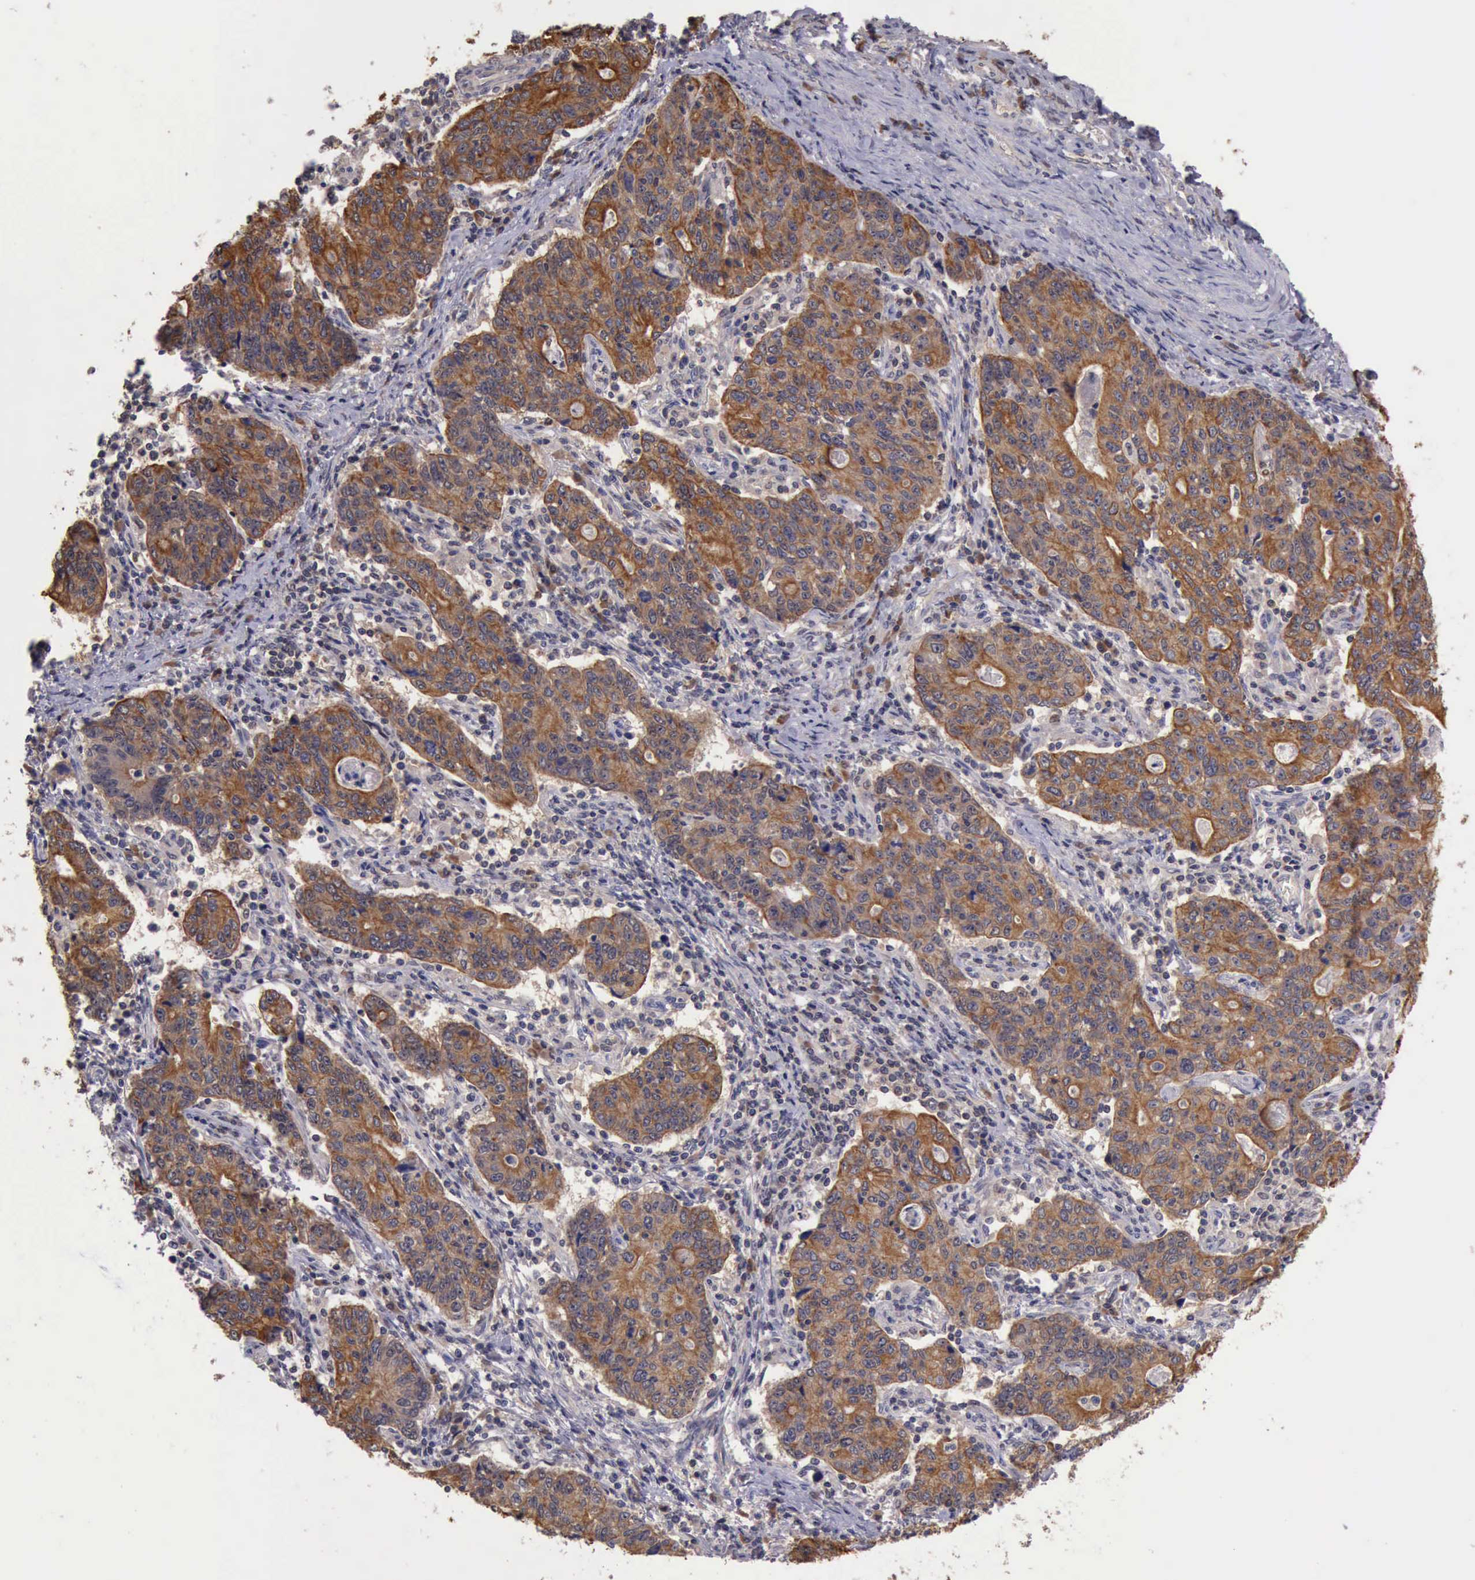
{"staining": {"intensity": "moderate", "quantity": ">75%", "location": "cytoplasmic/membranous"}, "tissue": "stomach cancer", "cell_type": "Tumor cells", "image_type": "cancer", "snomed": [{"axis": "morphology", "description": "Adenocarcinoma, NOS"}, {"axis": "topography", "description": "Esophagus"}, {"axis": "topography", "description": "Stomach"}], "caption": "Stomach cancer (adenocarcinoma) was stained to show a protein in brown. There is medium levels of moderate cytoplasmic/membranous staining in about >75% of tumor cells. (brown staining indicates protein expression, while blue staining denotes nuclei).", "gene": "RAB39B", "patient": {"sex": "male", "age": 74}}